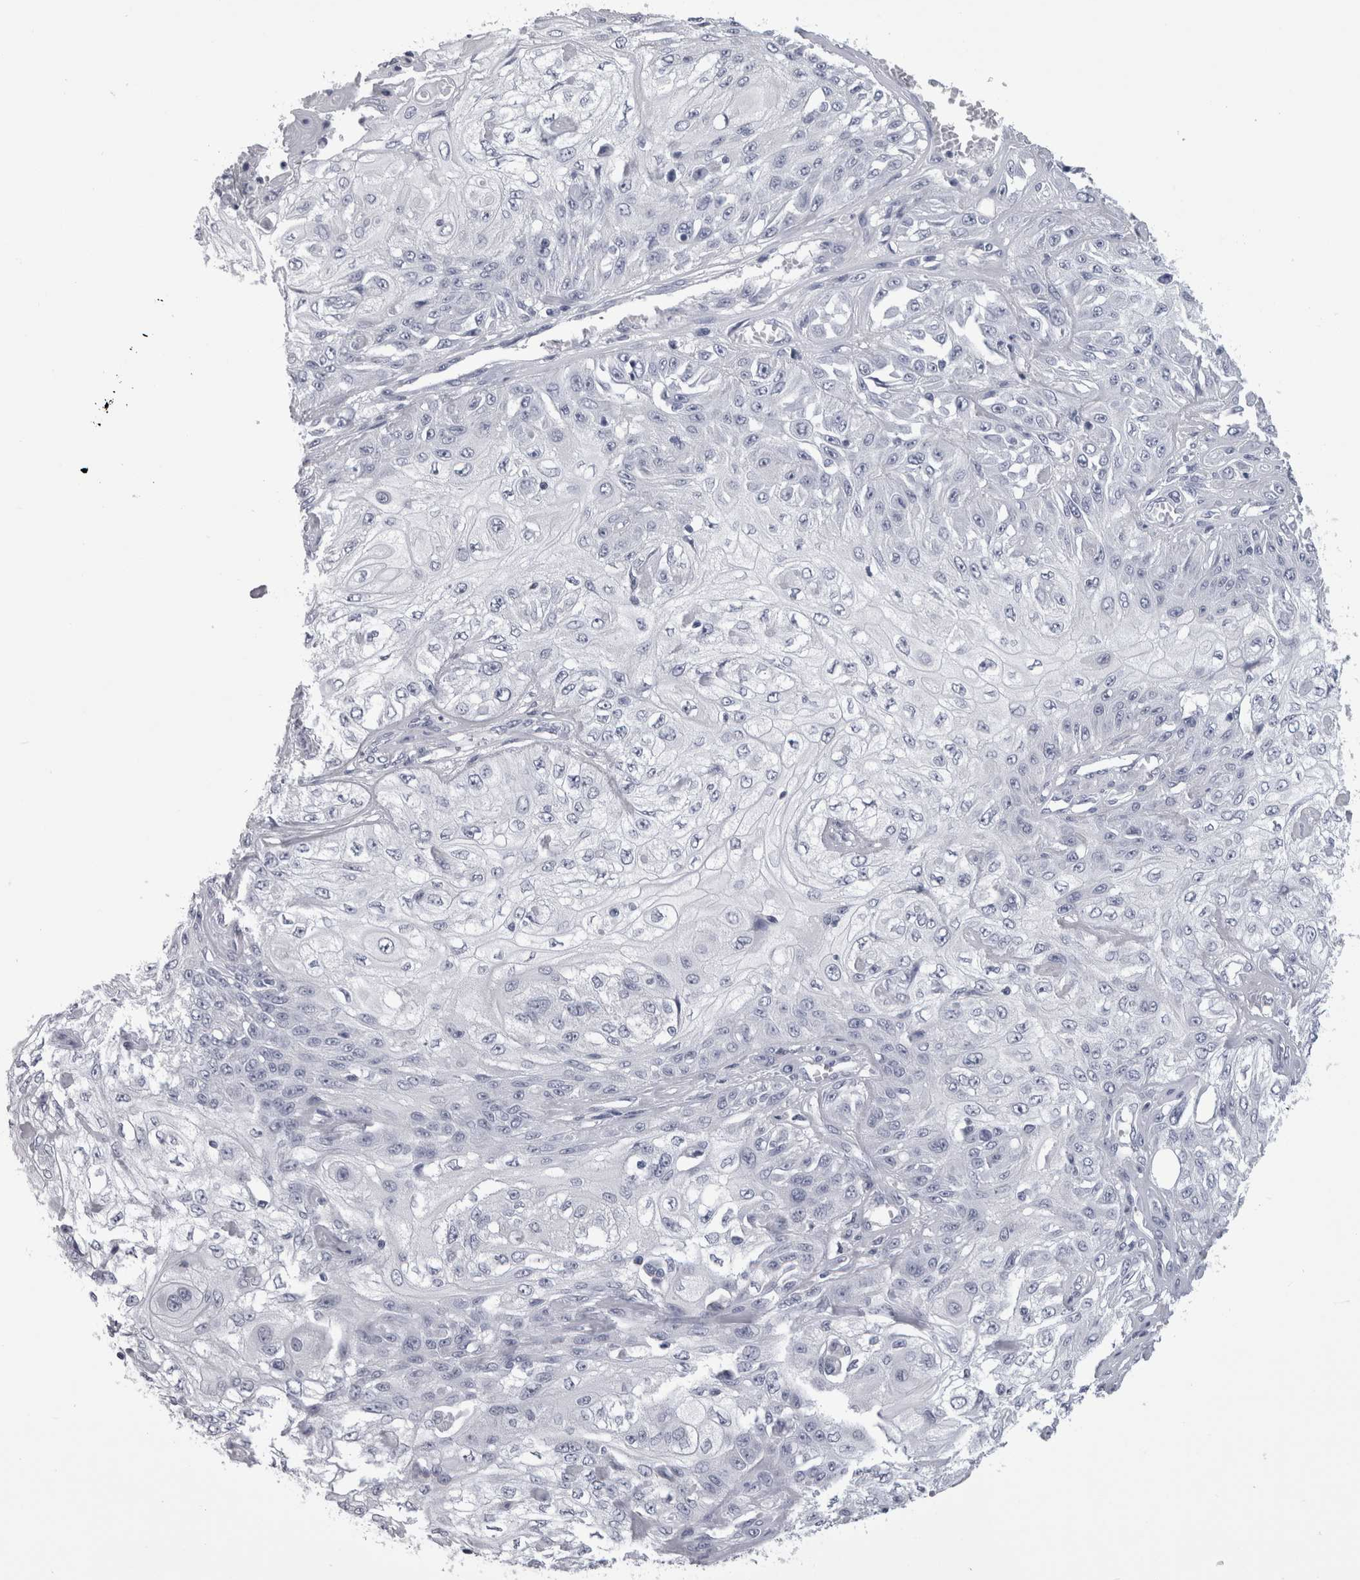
{"staining": {"intensity": "negative", "quantity": "none", "location": "none"}, "tissue": "skin cancer", "cell_type": "Tumor cells", "image_type": "cancer", "snomed": [{"axis": "morphology", "description": "Squamous cell carcinoma, NOS"}, {"axis": "morphology", "description": "Squamous cell carcinoma, metastatic, NOS"}, {"axis": "topography", "description": "Skin"}, {"axis": "topography", "description": "Lymph node"}], "caption": "A high-resolution photomicrograph shows immunohistochemistry (IHC) staining of skin cancer, which reveals no significant positivity in tumor cells. (Brightfield microscopy of DAB (3,3'-diaminobenzidine) IHC at high magnification).", "gene": "AFMID", "patient": {"sex": "male", "age": 75}}